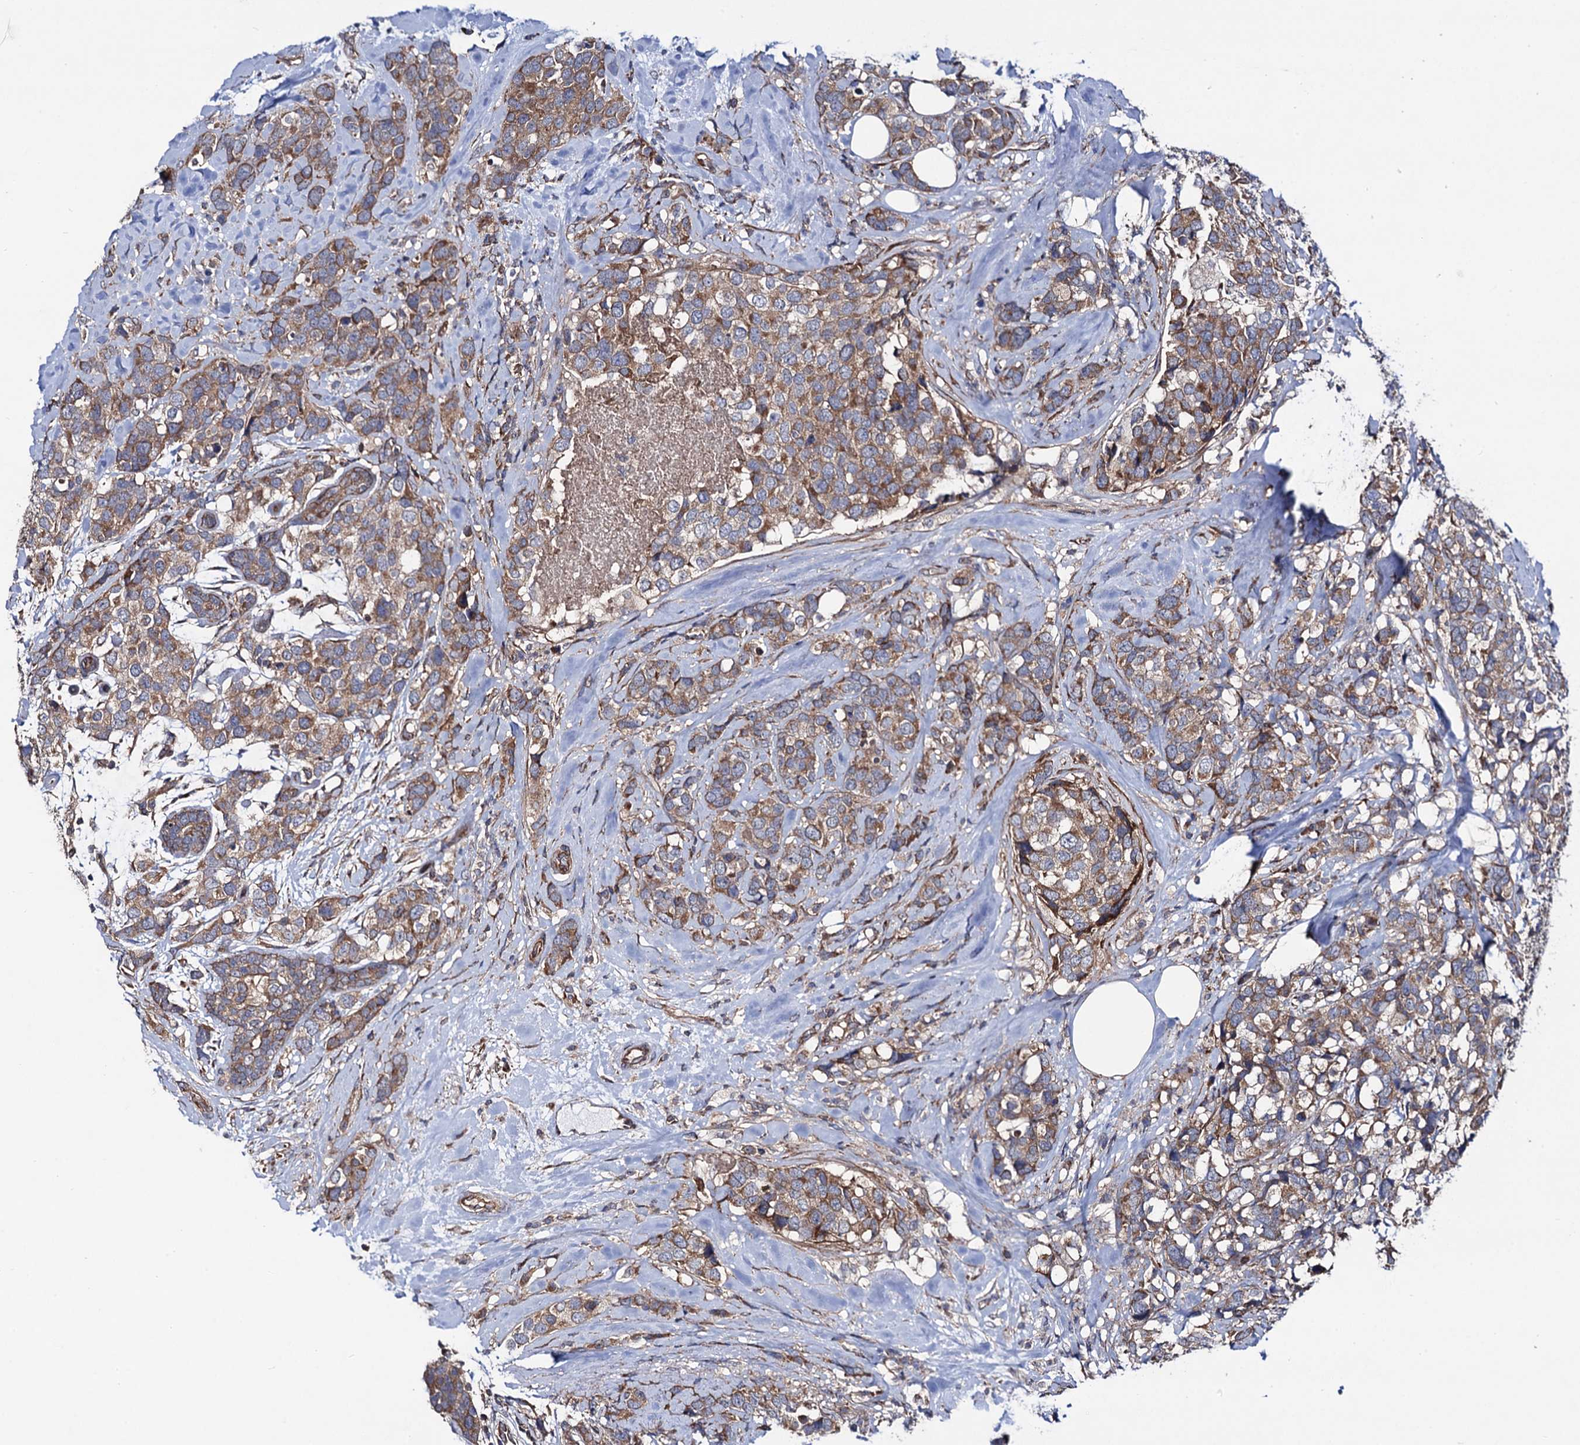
{"staining": {"intensity": "moderate", "quantity": ">75%", "location": "cytoplasmic/membranous"}, "tissue": "breast cancer", "cell_type": "Tumor cells", "image_type": "cancer", "snomed": [{"axis": "morphology", "description": "Lobular carcinoma"}, {"axis": "topography", "description": "Breast"}], "caption": "A photomicrograph showing moderate cytoplasmic/membranous expression in about >75% of tumor cells in breast cancer (lobular carcinoma), as visualized by brown immunohistochemical staining.", "gene": "DYDC1", "patient": {"sex": "female", "age": 59}}